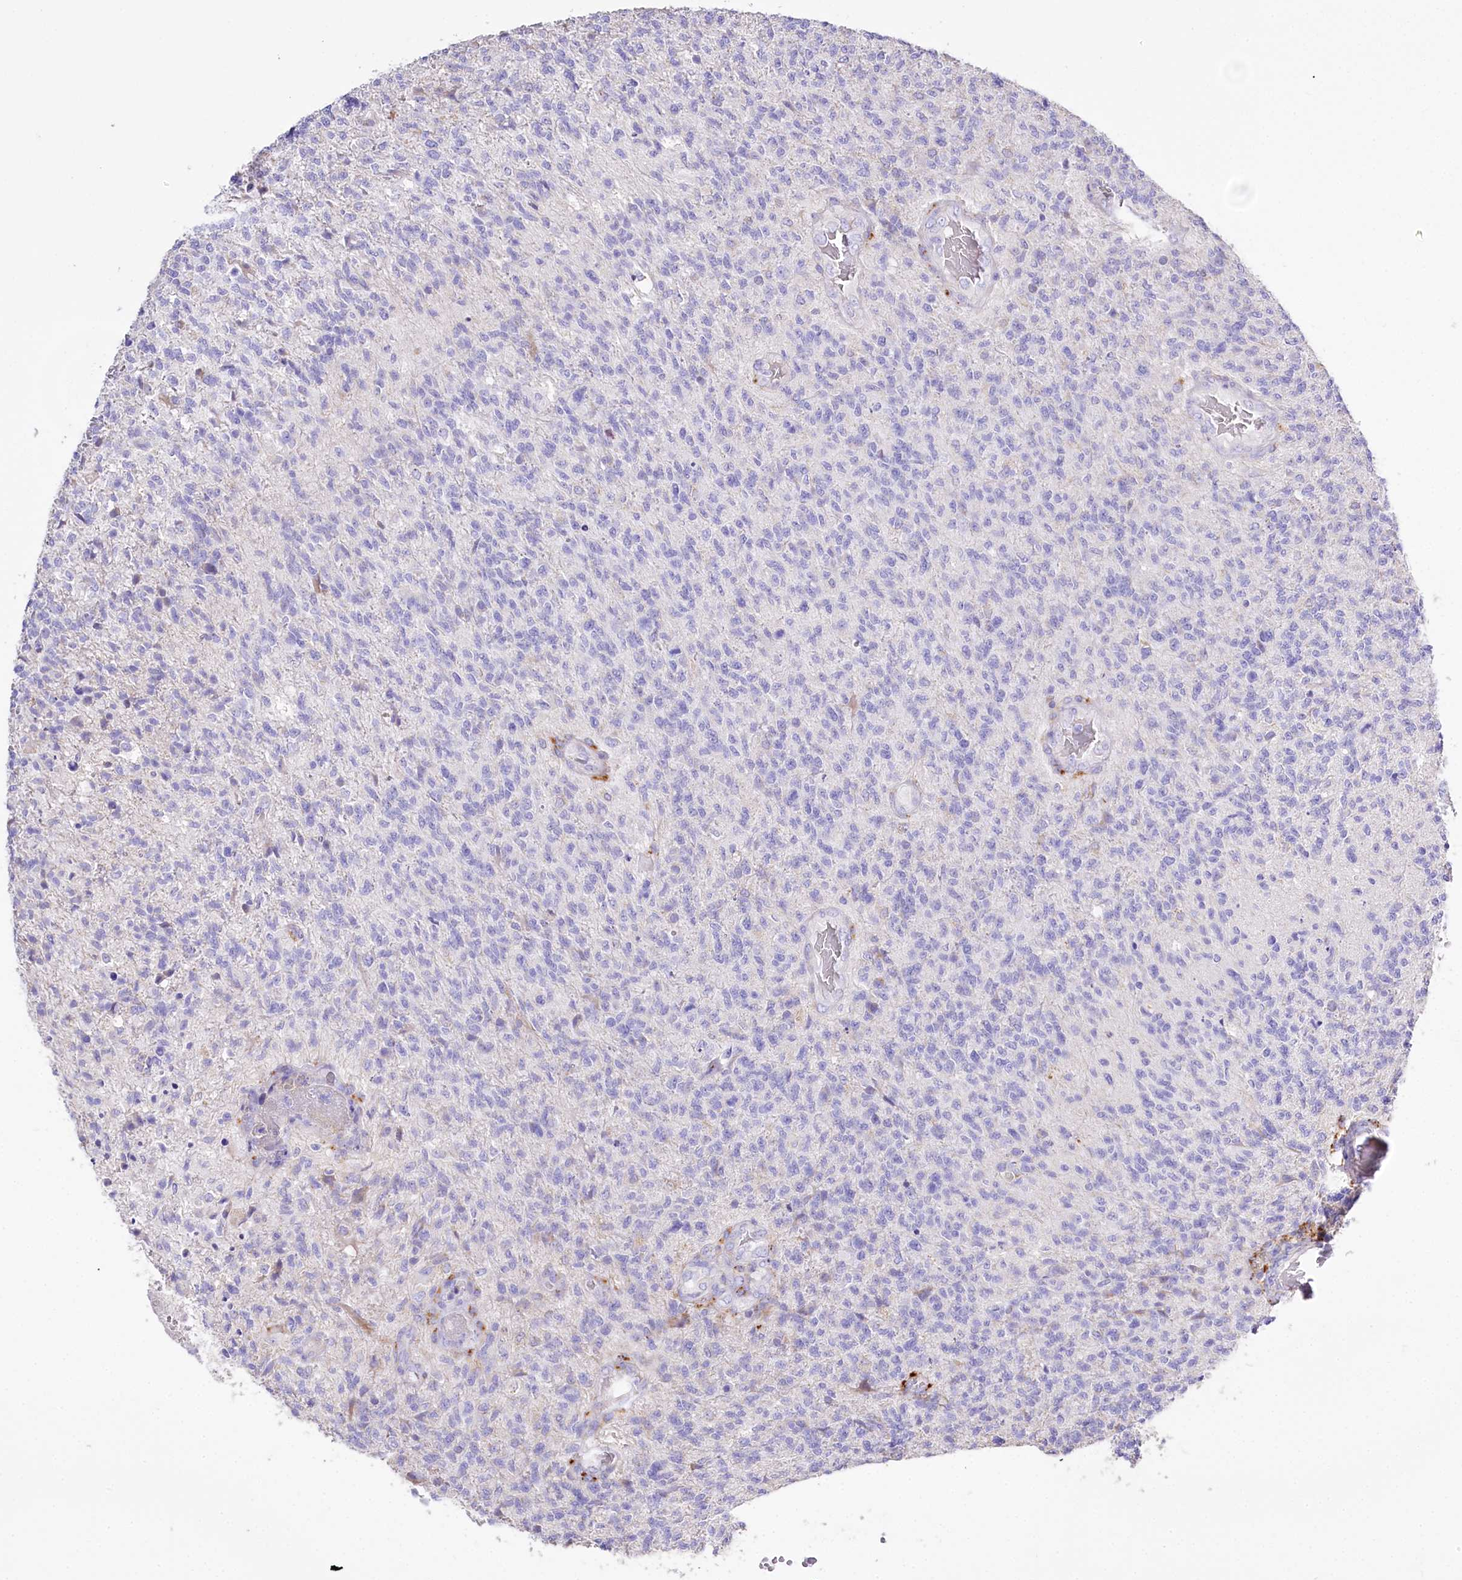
{"staining": {"intensity": "negative", "quantity": "none", "location": "none"}, "tissue": "glioma", "cell_type": "Tumor cells", "image_type": "cancer", "snomed": [{"axis": "morphology", "description": "Glioma, malignant, High grade"}, {"axis": "topography", "description": "Brain"}], "caption": "The micrograph displays no significant expression in tumor cells of glioma.", "gene": "PTER", "patient": {"sex": "male", "age": 56}}